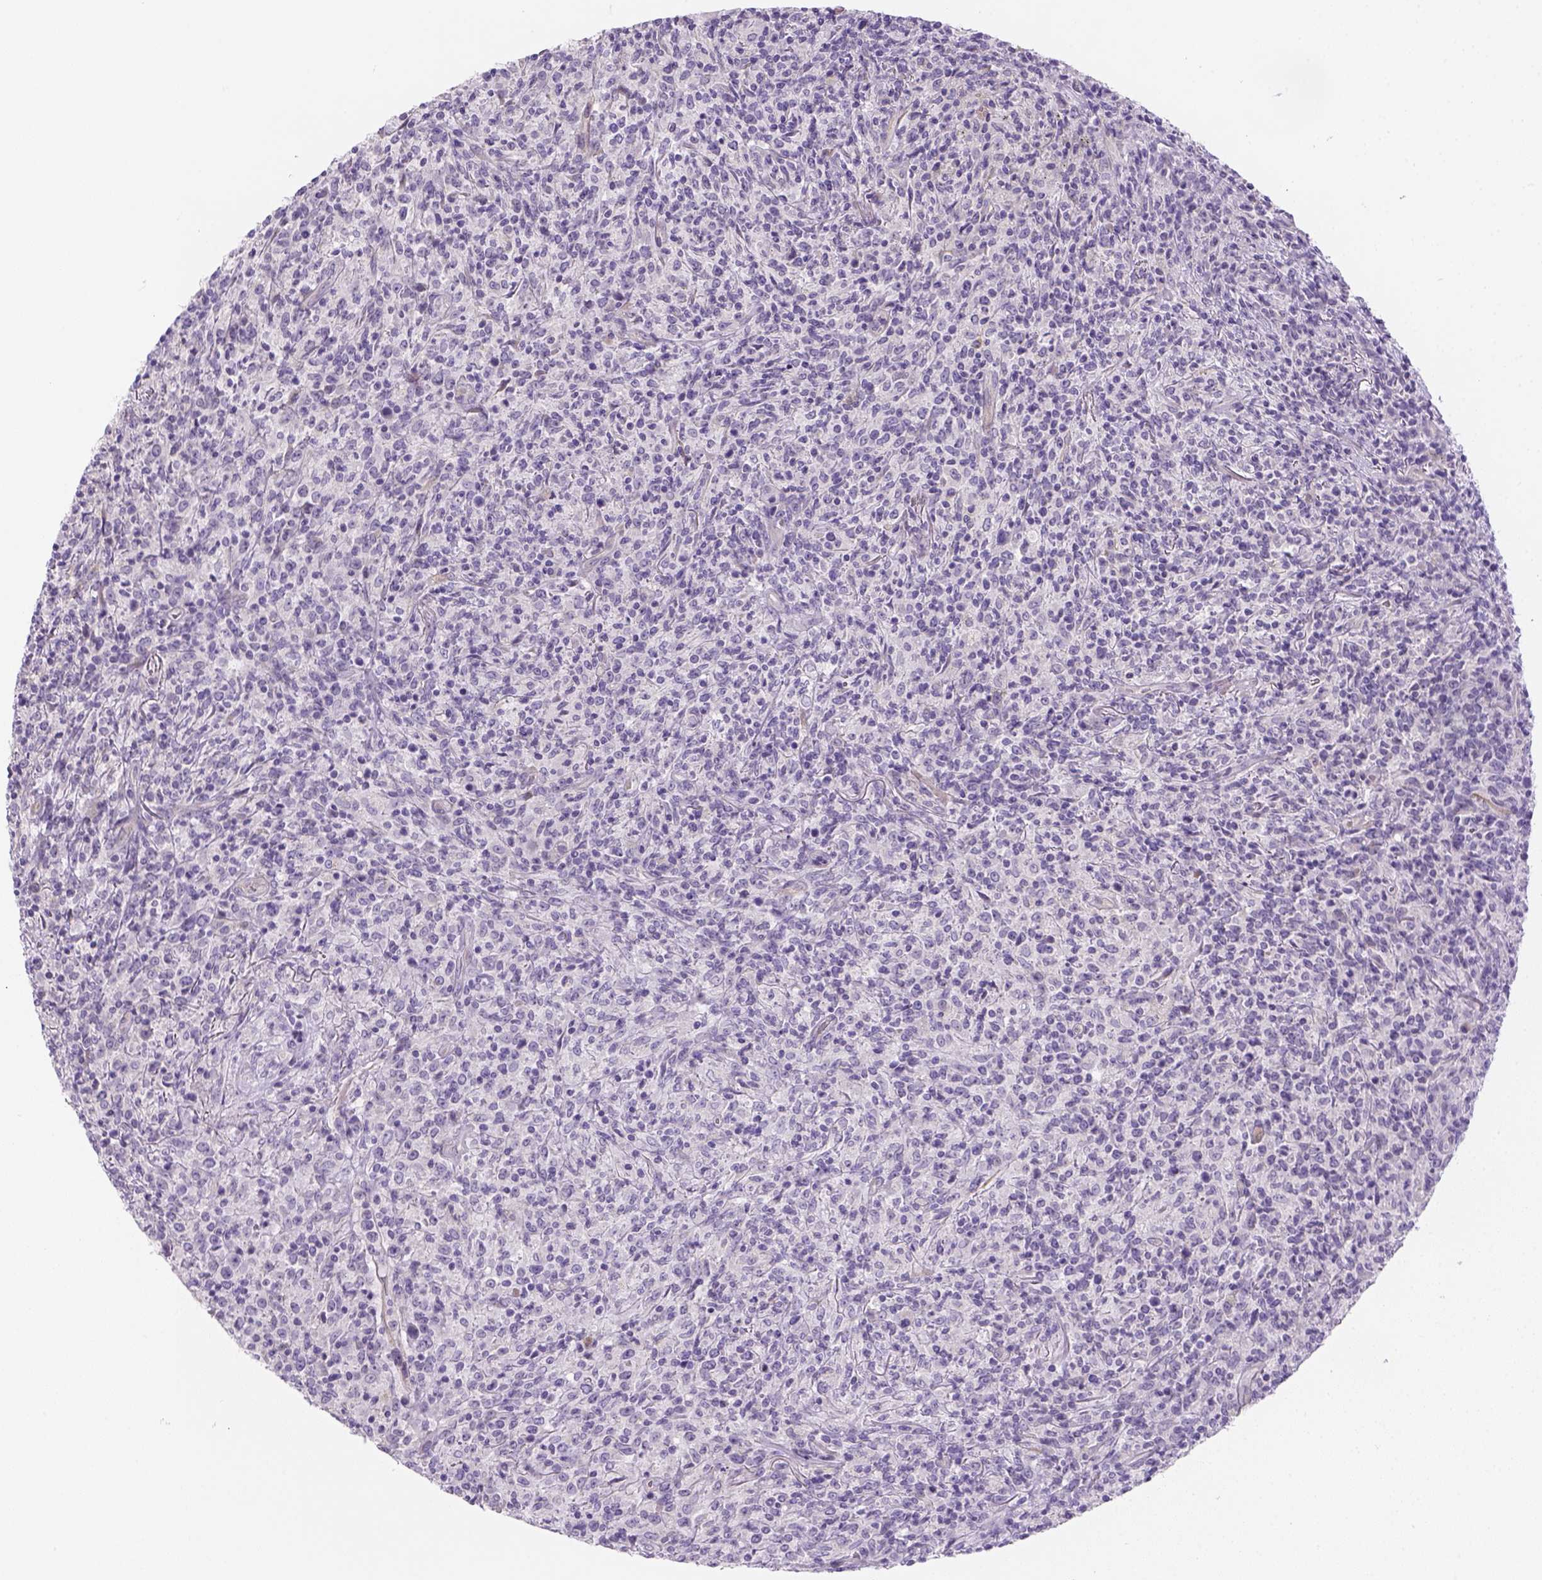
{"staining": {"intensity": "negative", "quantity": "none", "location": "none"}, "tissue": "lymphoma", "cell_type": "Tumor cells", "image_type": "cancer", "snomed": [{"axis": "morphology", "description": "Malignant lymphoma, non-Hodgkin's type, High grade"}, {"axis": "topography", "description": "Lung"}], "caption": "Immunohistochemistry (IHC) of human high-grade malignant lymphoma, non-Hodgkin's type displays no positivity in tumor cells. Brightfield microscopy of IHC stained with DAB (3,3'-diaminobenzidine) (brown) and hematoxylin (blue), captured at high magnification.", "gene": "CACNB1", "patient": {"sex": "male", "age": 79}}